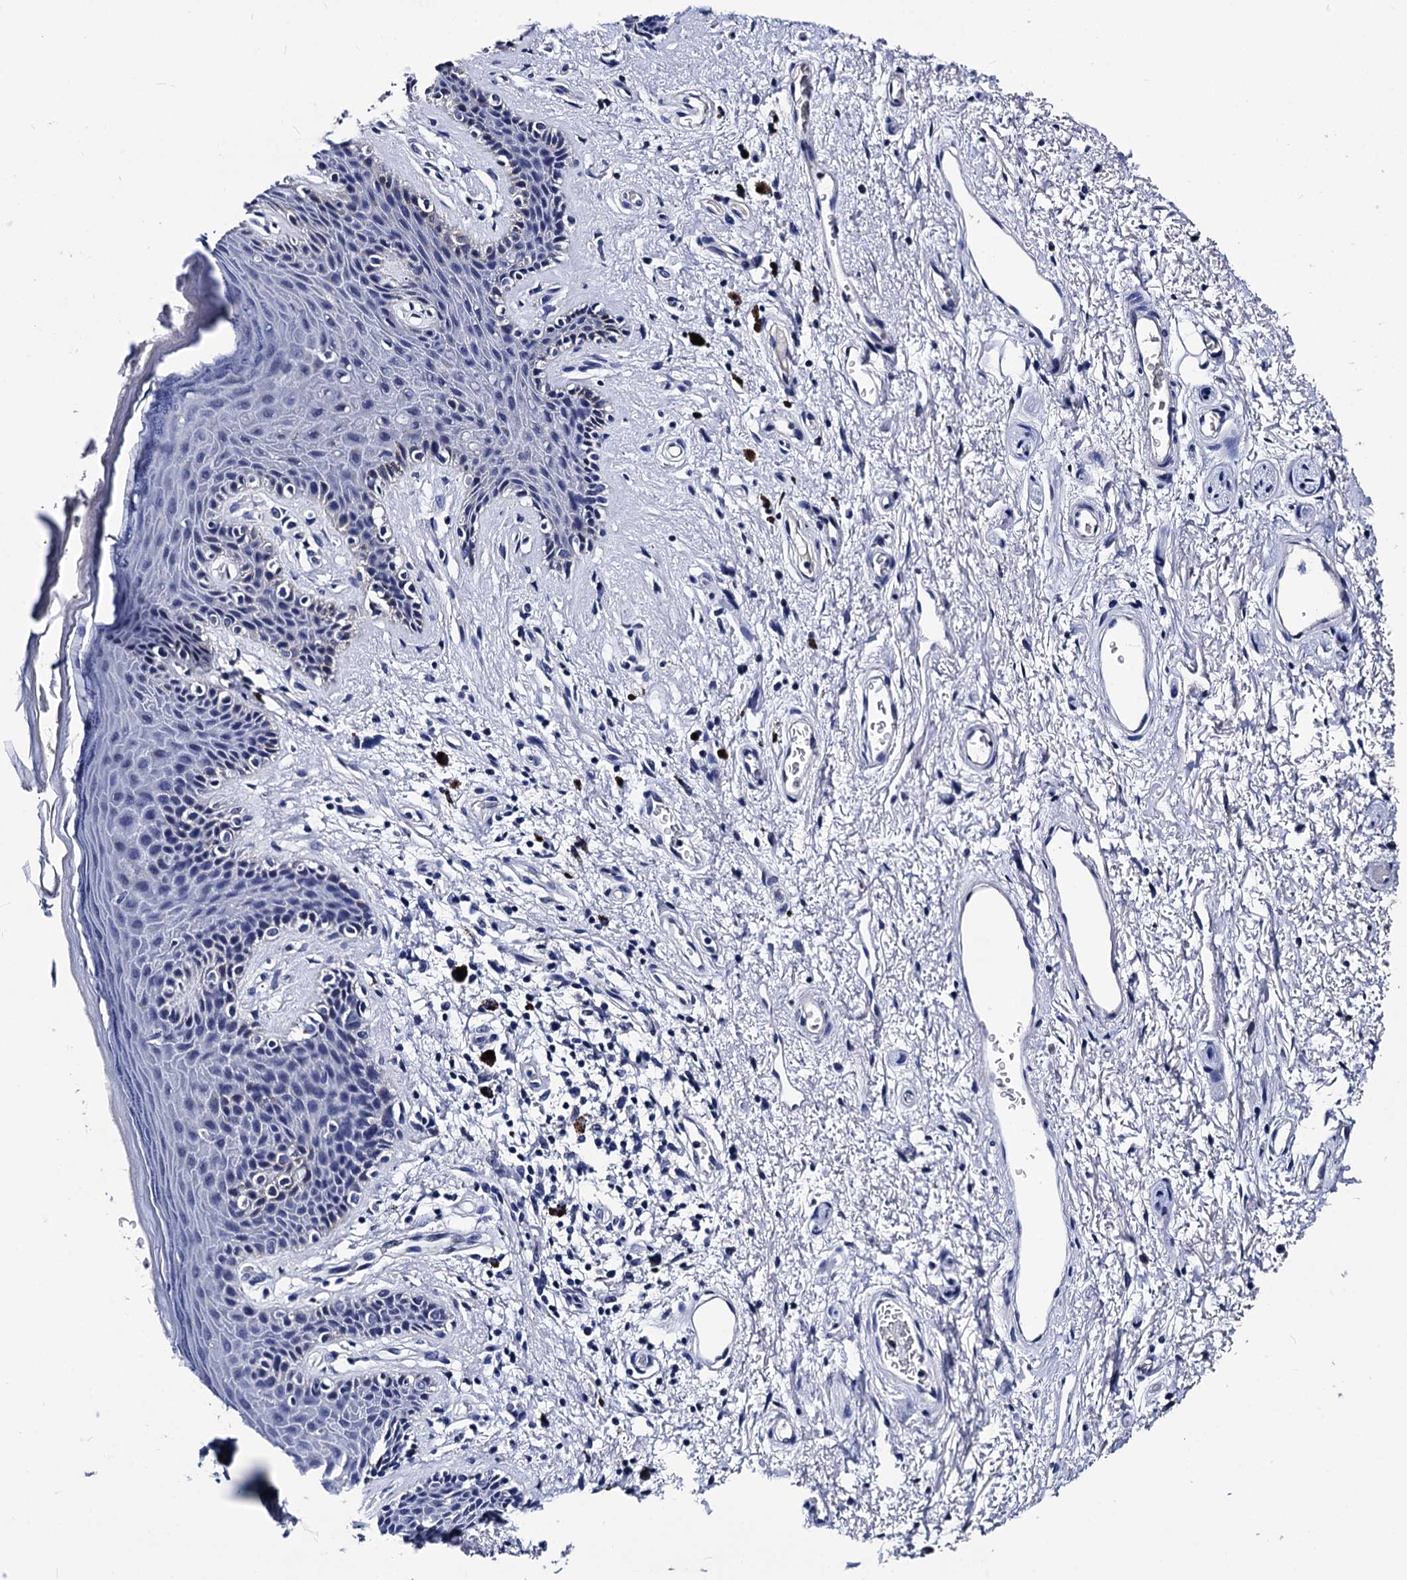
{"staining": {"intensity": "negative", "quantity": "none", "location": "none"}, "tissue": "skin", "cell_type": "Epidermal cells", "image_type": "normal", "snomed": [{"axis": "morphology", "description": "Normal tissue, NOS"}, {"axis": "topography", "description": "Anal"}], "caption": "An IHC histopathology image of normal skin is shown. There is no staining in epidermal cells of skin. (DAB immunohistochemistry (IHC), high magnification).", "gene": "LRRC30", "patient": {"sex": "female", "age": 46}}